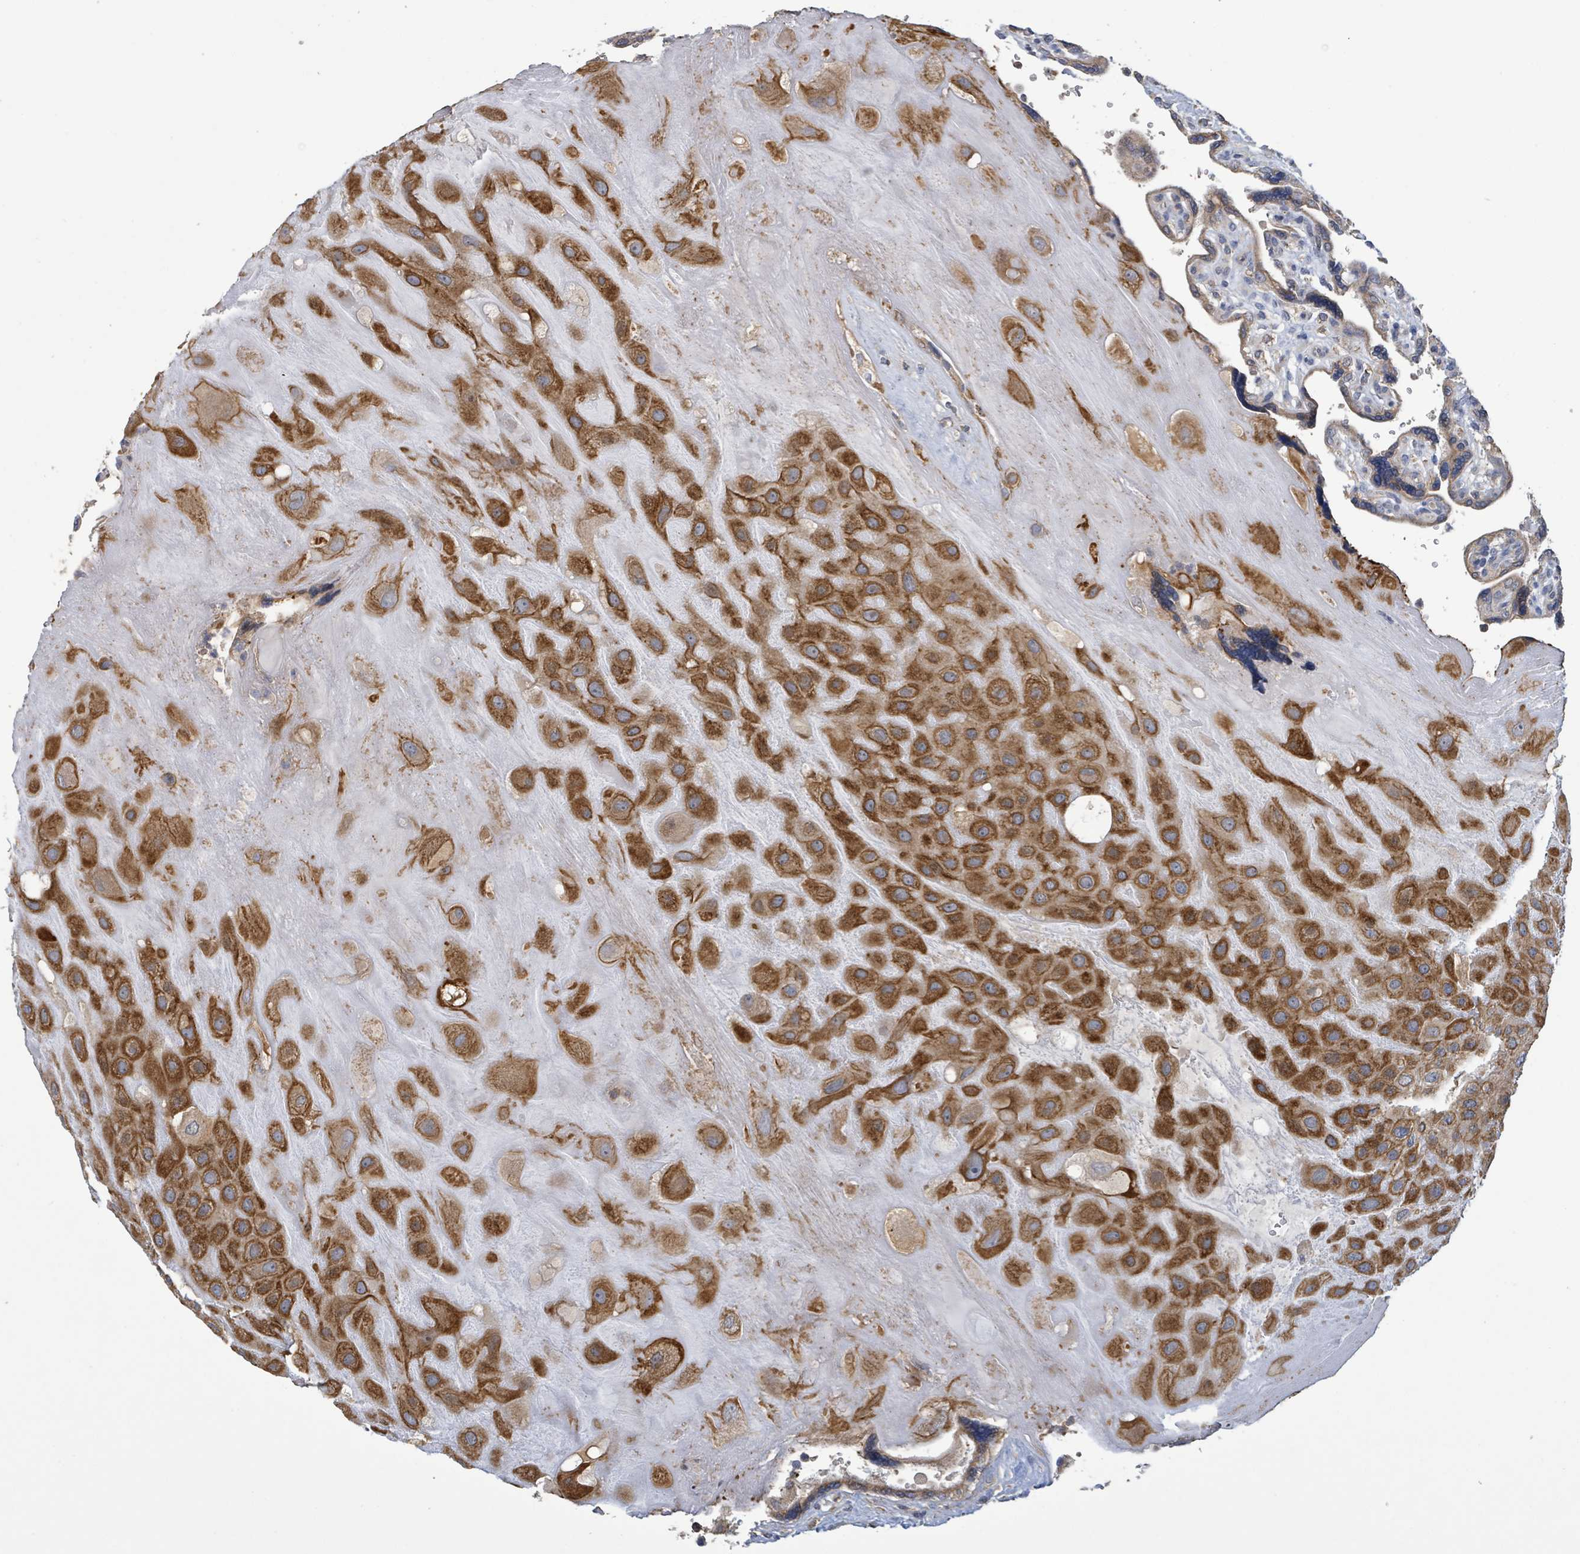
{"staining": {"intensity": "strong", "quantity": ">75%", "location": "cytoplasmic/membranous"}, "tissue": "placenta", "cell_type": "Decidual cells", "image_type": "normal", "snomed": [{"axis": "morphology", "description": "Normal tissue, NOS"}, {"axis": "topography", "description": "Placenta"}], "caption": "IHC (DAB) staining of benign placenta demonstrates strong cytoplasmic/membranous protein positivity in about >75% of decidual cells. Using DAB (3,3'-diaminobenzidine) (brown) and hematoxylin (blue) stains, captured at high magnification using brightfield microscopy.", "gene": "PLAAT1", "patient": {"sex": "female", "age": 39}}